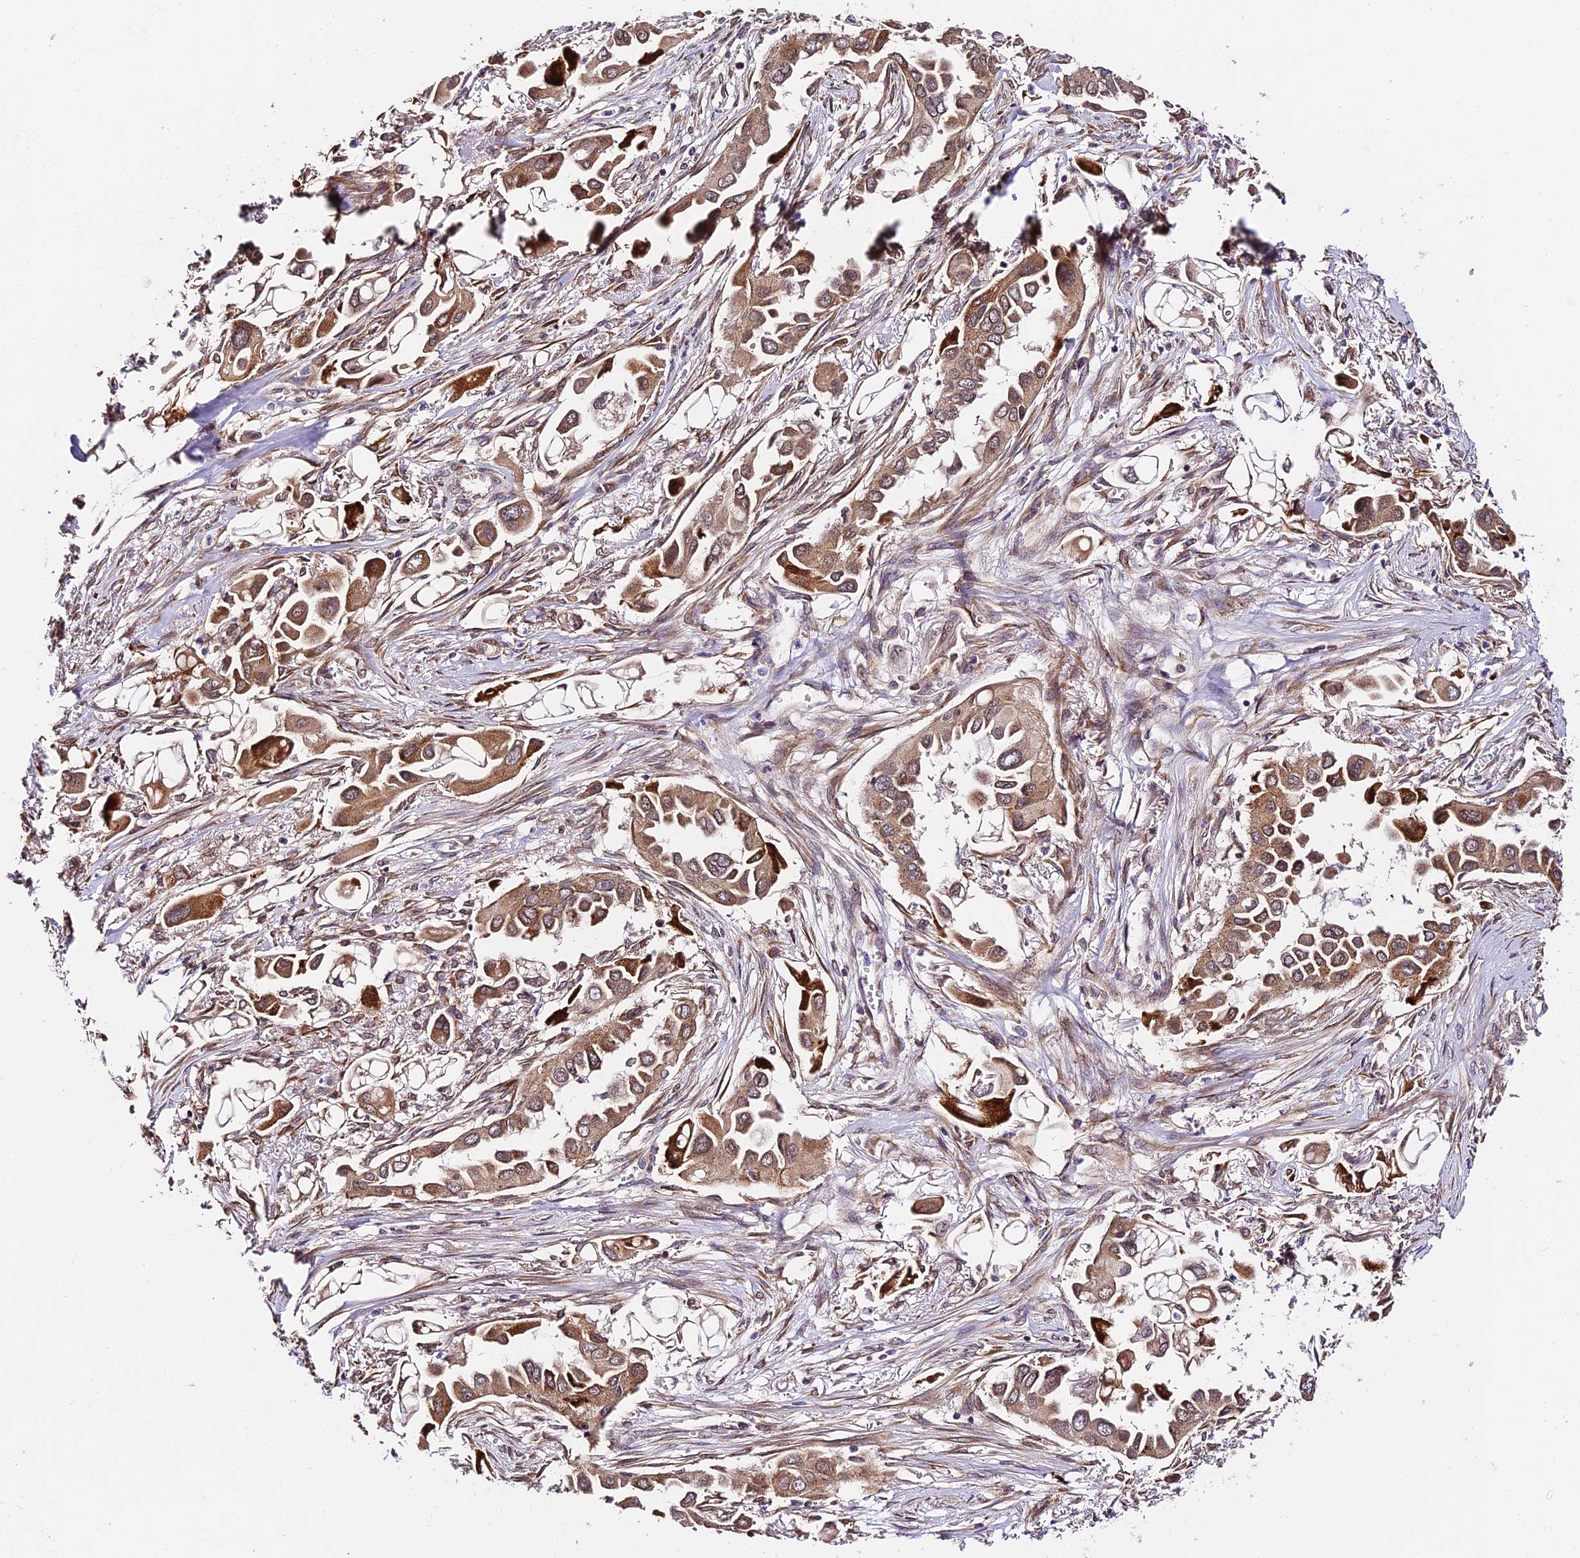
{"staining": {"intensity": "moderate", "quantity": "25%-75%", "location": "cytoplasmic/membranous,nuclear"}, "tissue": "lung cancer", "cell_type": "Tumor cells", "image_type": "cancer", "snomed": [{"axis": "morphology", "description": "Adenocarcinoma, NOS"}, {"axis": "topography", "description": "Lung"}], "caption": "DAB (3,3'-diaminobenzidine) immunohistochemical staining of lung cancer (adenocarcinoma) displays moderate cytoplasmic/membranous and nuclear protein positivity in approximately 25%-75% of tumor cells.", "gene": "TRIM22", "patient": {"sex": "female", "age": 76}}